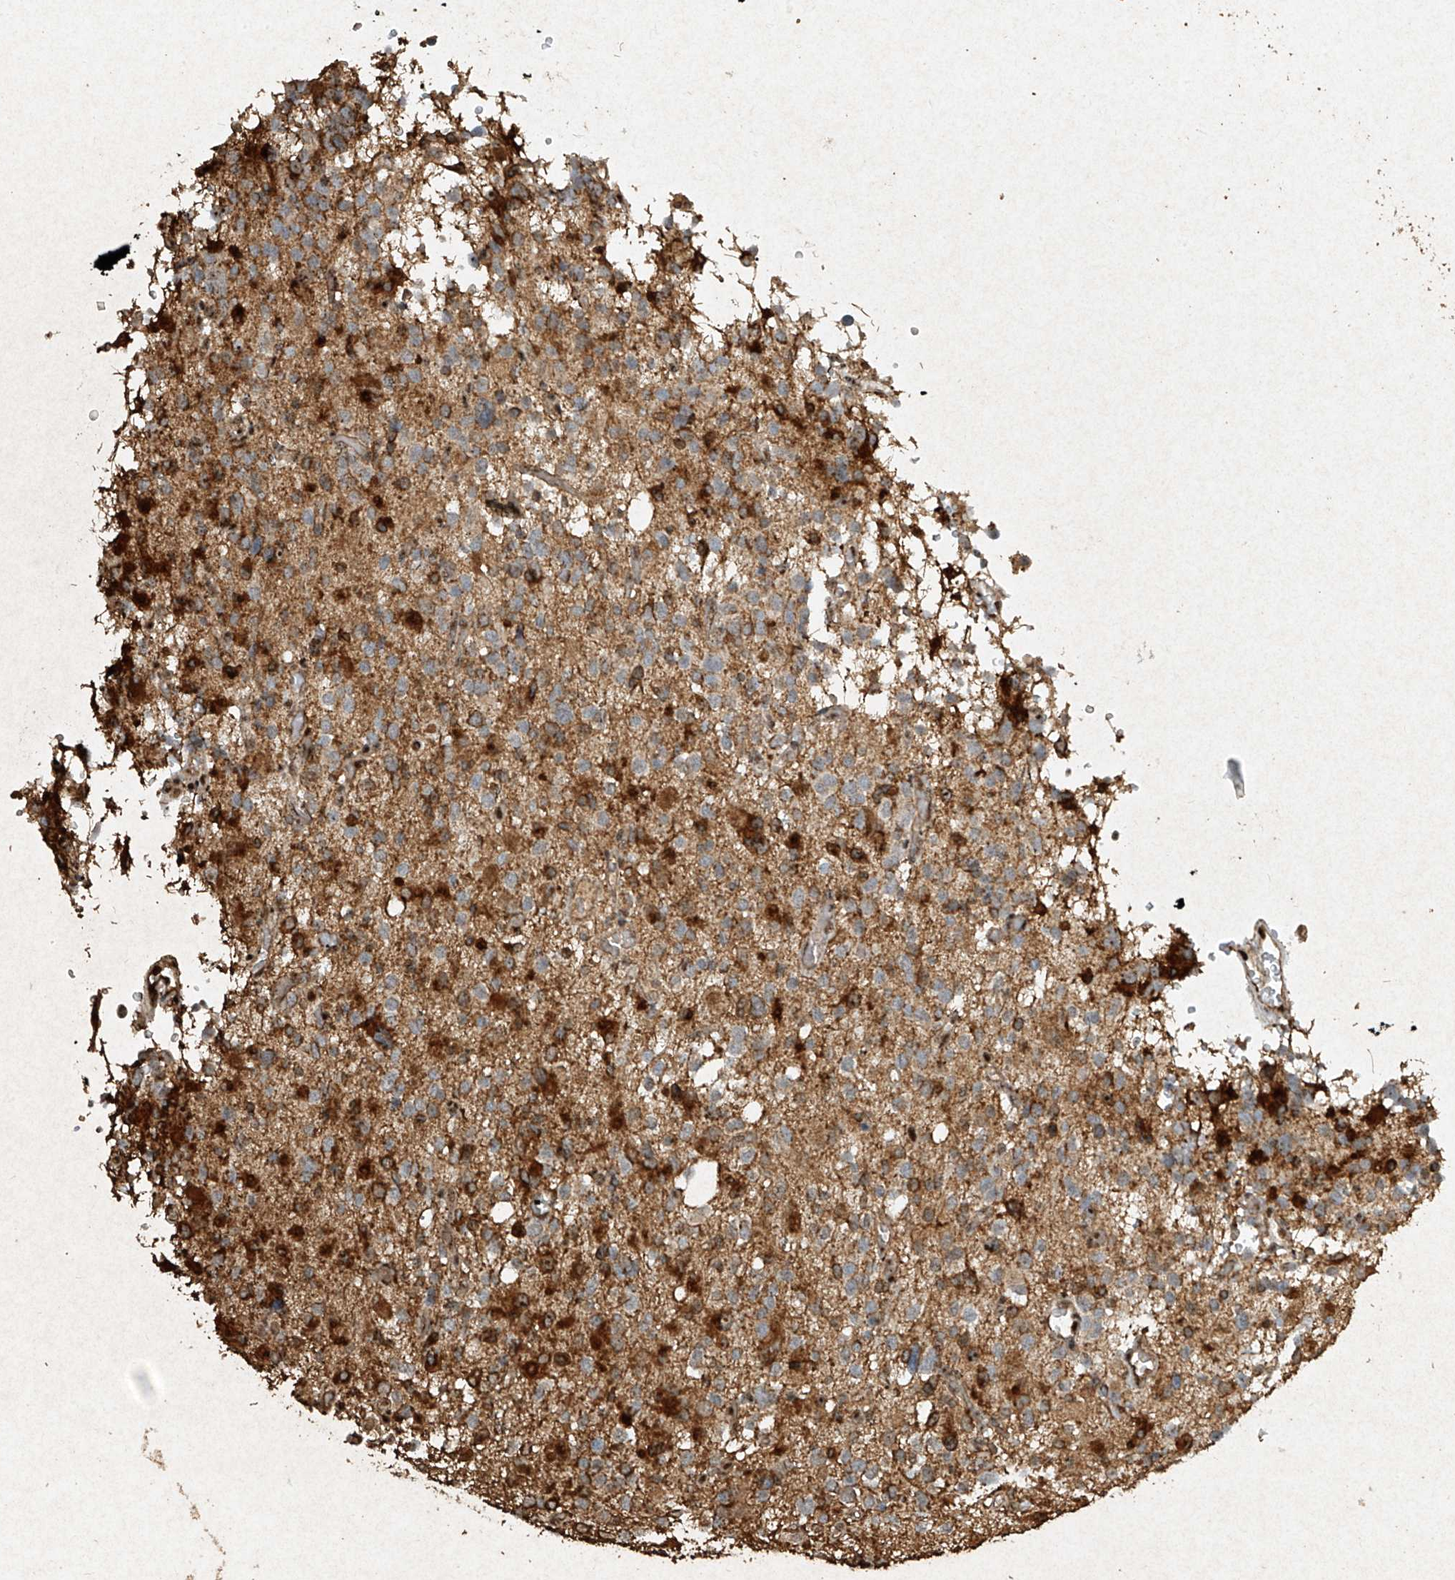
{"staining": {"intensity": "strong", "quantity": "25%-75%", "location": "cytoplasmic/membranous"}, "tissue": "glioma", "cell_type": "Tumor cells", "image_type": "cancer", "snomed": [{"axis": "morphology", "description": "Glioma, malignant, High grade"}, {"axis": "topography", "description": "Brain"}], "caption": "A micrograph of glioma stained for a protein exhibits strong cytoplasmic/membranous brown staining in tumor cells.", "gene": "ERBB3", "patient": {"sex": "male", "age": 48}}